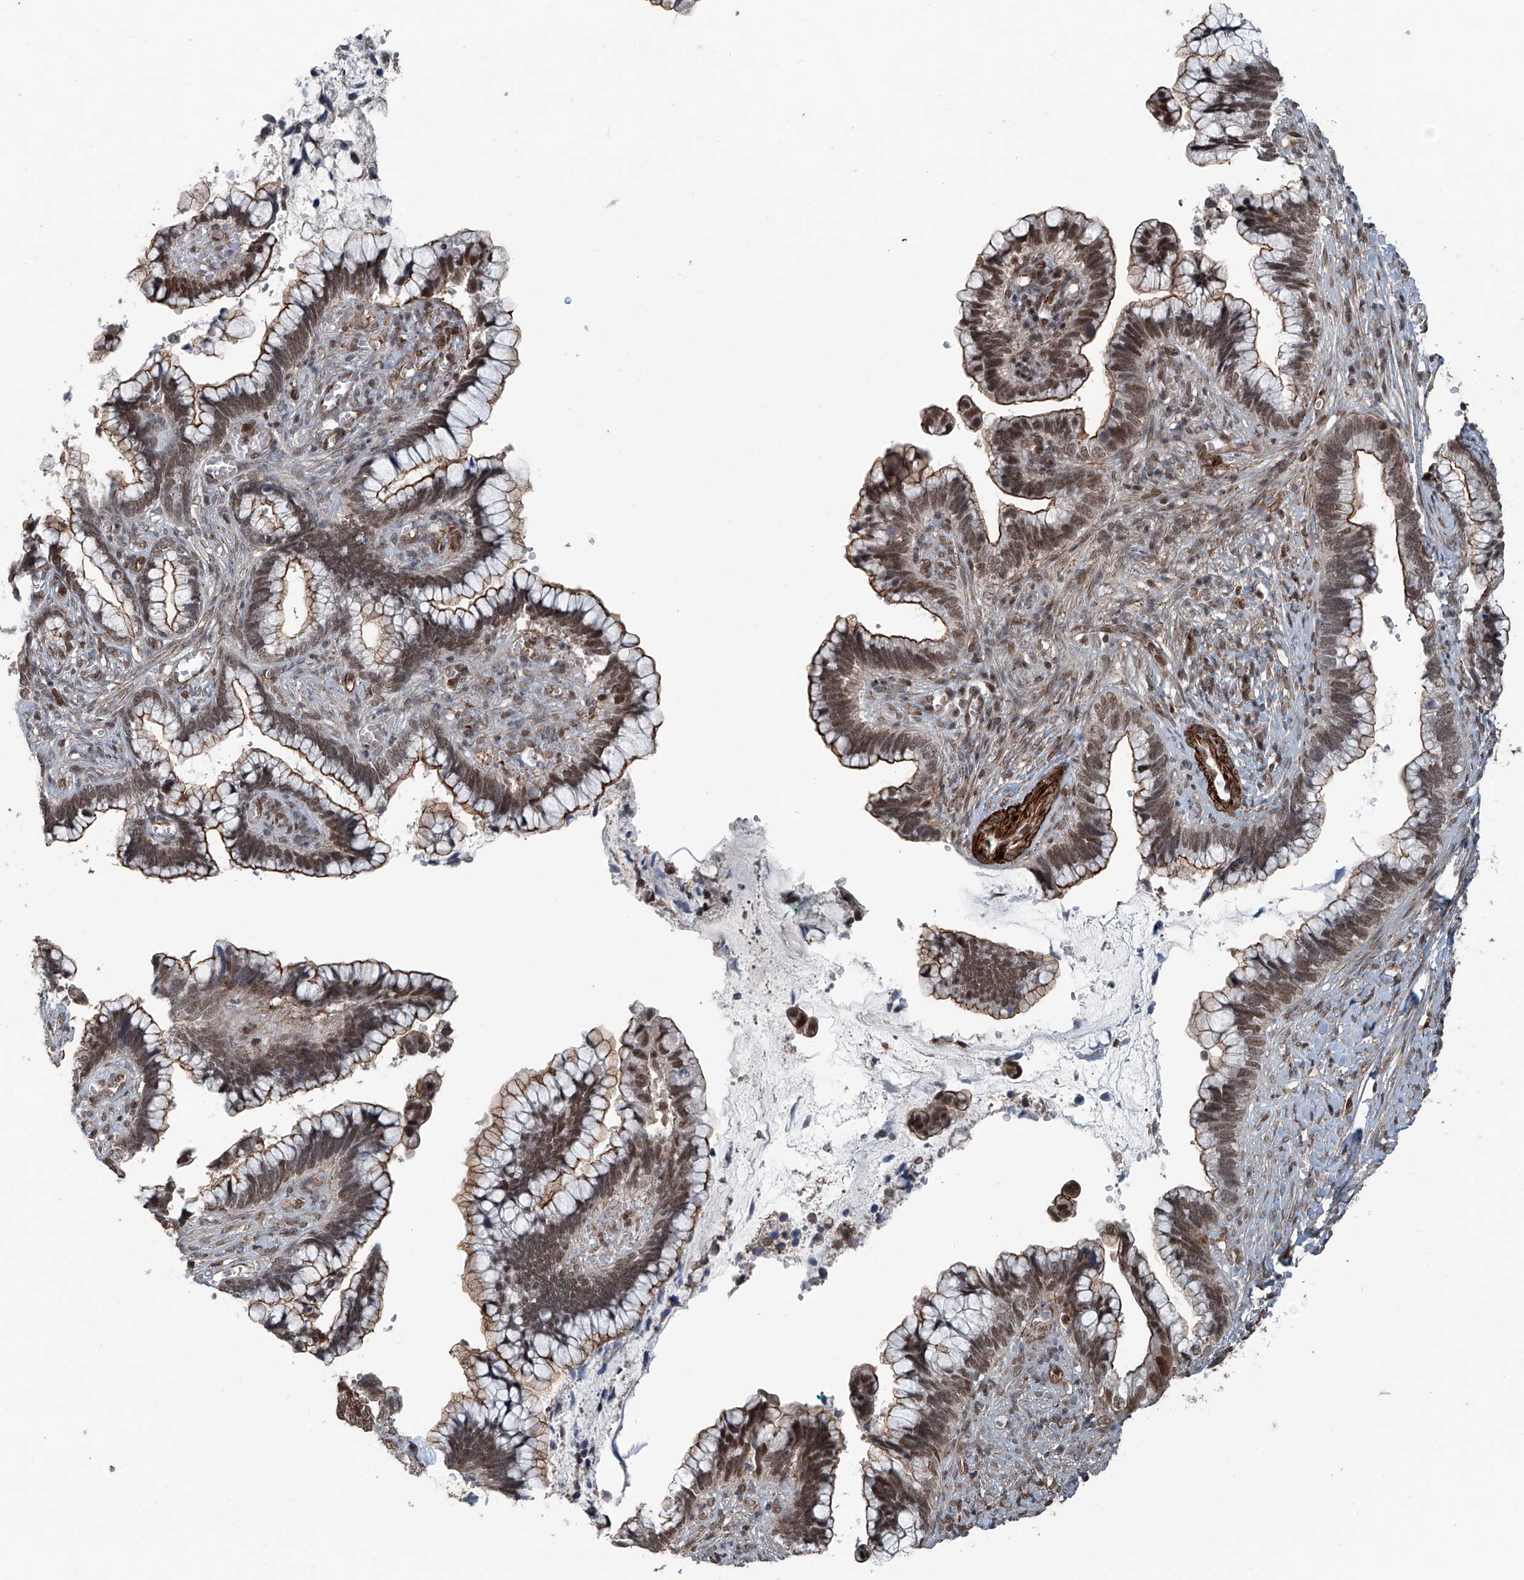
{"staining": {"intensity": "moderate", "quantity": ">75%", "location": "cytoplasmic/membranous,nuclear"}, "tissue": "cervical cancer", "cell_type": "Tumor cells", "image_type": "cancer", "snomed": [{"axis": "morphology", "description": "Adenocarcinoma, NOS"}, {"axis": "topography", "description": "Cervix"}], "caption": "Brown immunohistochemical staining in human cervical cancer (adenocarcinoma) demonstrates moderate cytoplasmic/membranous and nuclear expression in approximately >75% of tumor cells.", "gene": "SDE2", "patient": {"sex": "female", "age": 44}}